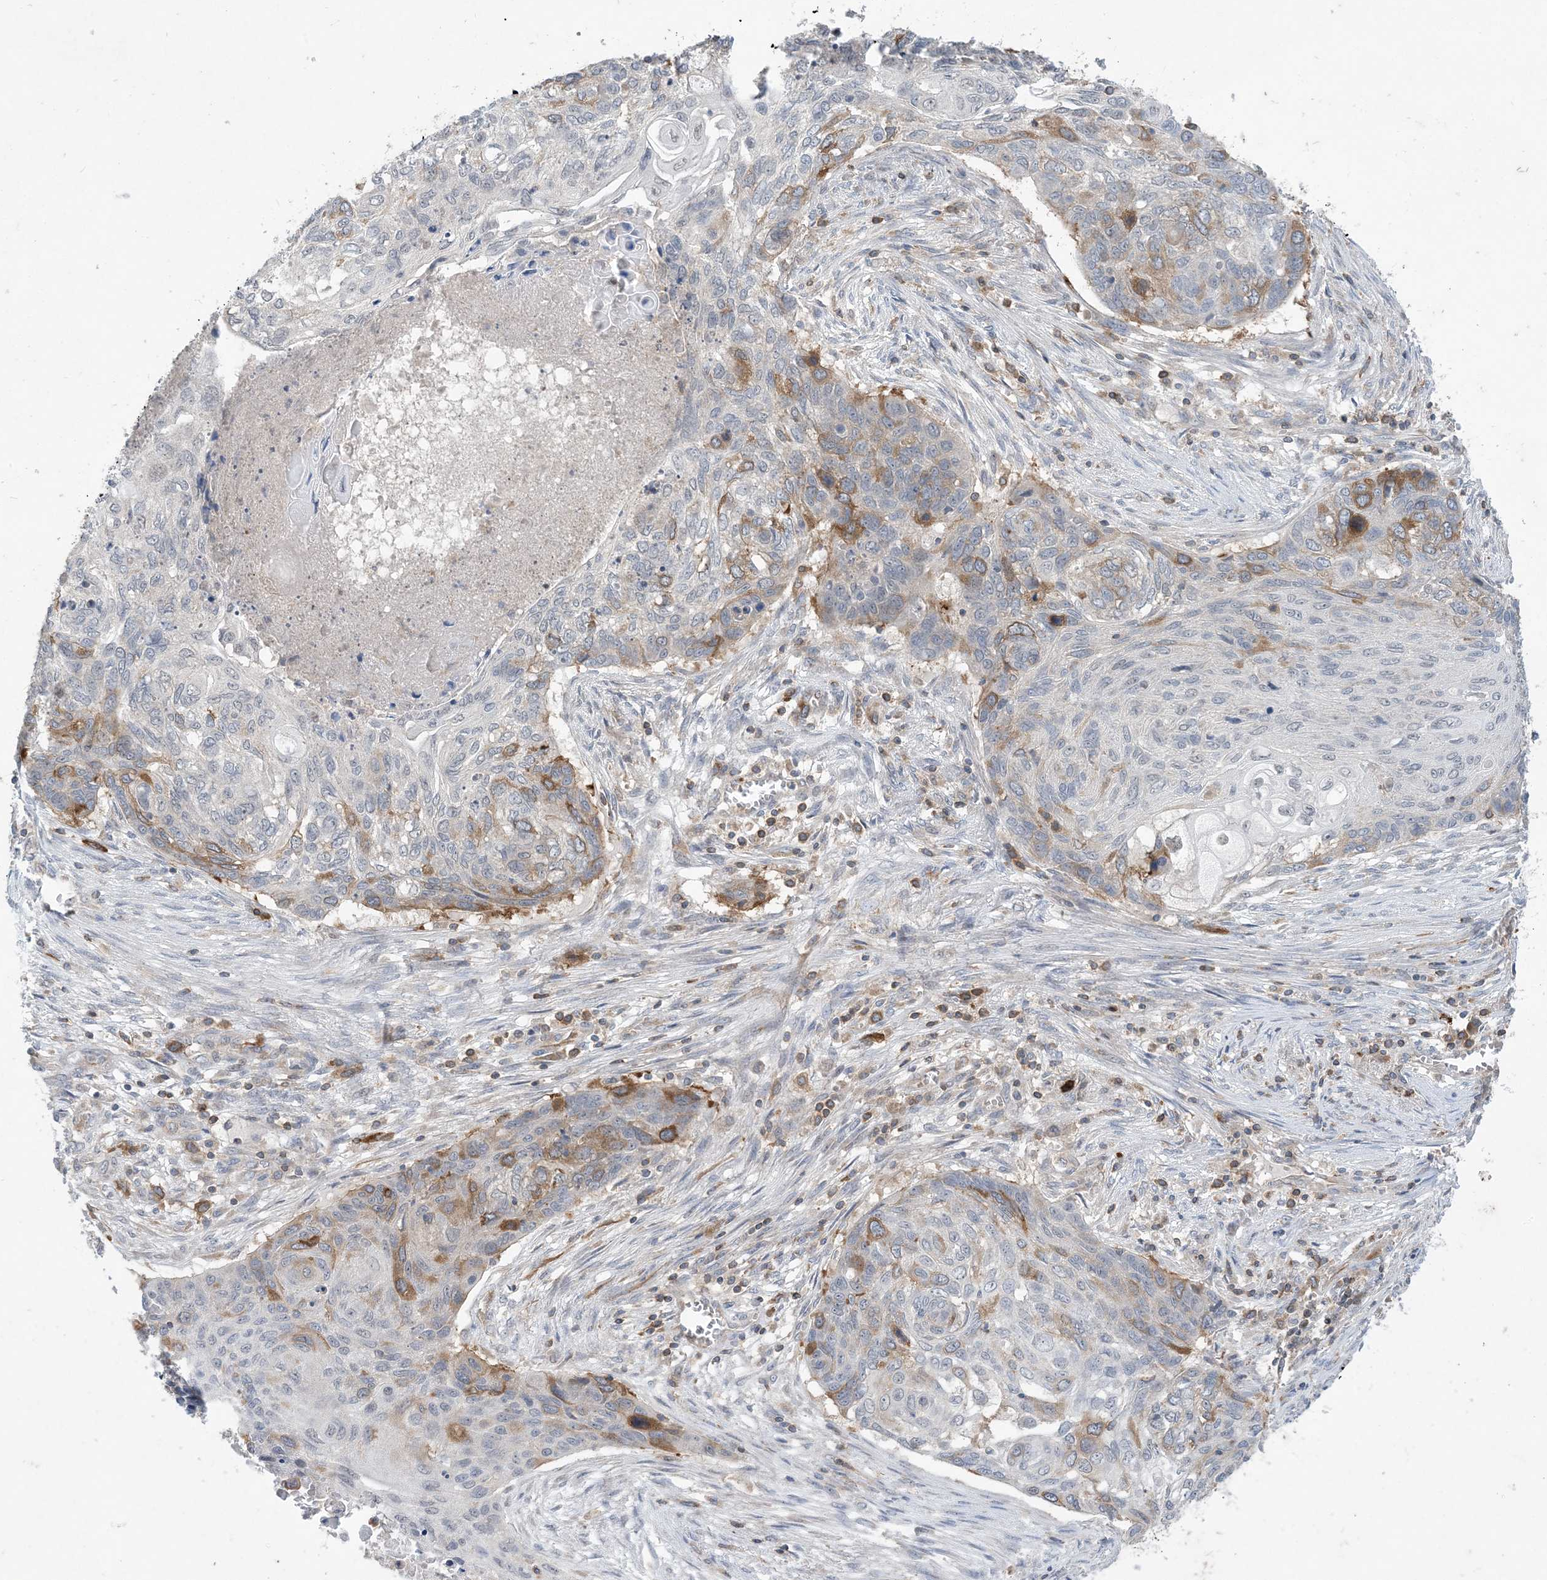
{"staining": {"intensity": "moderate", "quantity": "<25%", "location": "cytoplasmic/membranous"}, "tissue": "lung cancer", "cell_type": "Tumor cells", "image_type": "cancer", "snomed": [{"axis": "morphology", "description": "Squamous cell carcinoma, NOS"}, {"axis": "topography", "description": "Lung"}], "caption": "Tumor cells exhibit low levels of moderate cytoplasmic/membranous staining in about <25% of cells in human squamous cell carcinoma (lung).", "gene": "AOC1", "patient": {"sex": "female", "age": 63}}